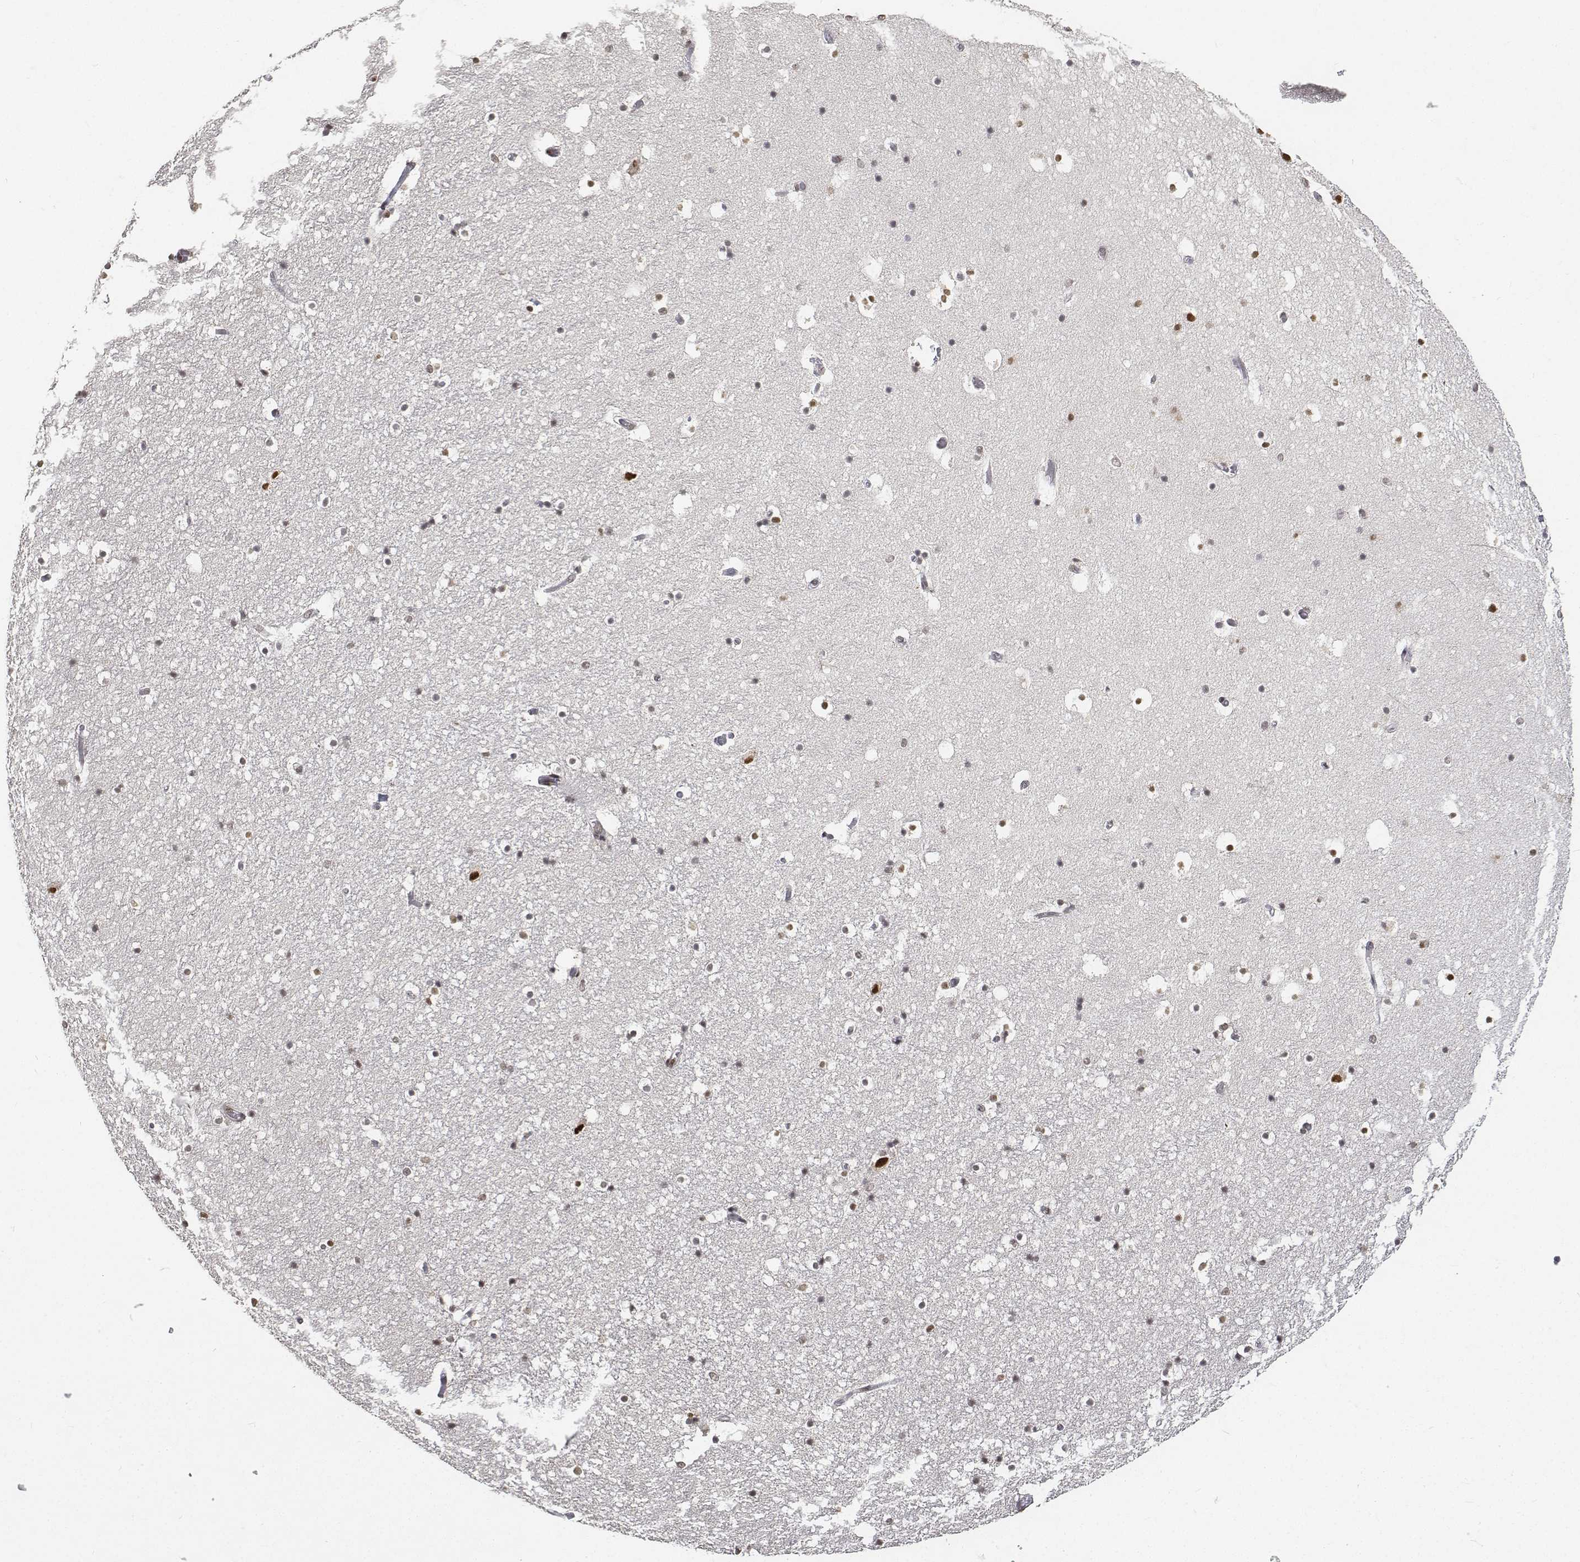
{"staining": {"intensity": "moderate", "quantity": "<25%", "location": "nuclear"}, "tissue": "hippocampus", "cell_type": "Glial cells", "image_type": "normal", "snomed": [{"axis": "morphology", "description": "Normal tissue, NOS"}, {"axis": "topography", "description": "Hippocampus"}], "caption": "A high-resolution photomicrograph shows immunohistochemistry staining of normal hippocampus, which shows moderate nuclear staining in about <25% of glial cells. The staining was performed using DAB to visualize the protein expression in brown, while the nuclei were stained in blue with hematoxylin (Magnification: 20x).", "gene": "ATRX", "patient": {"sex": "male", "age": 26}}